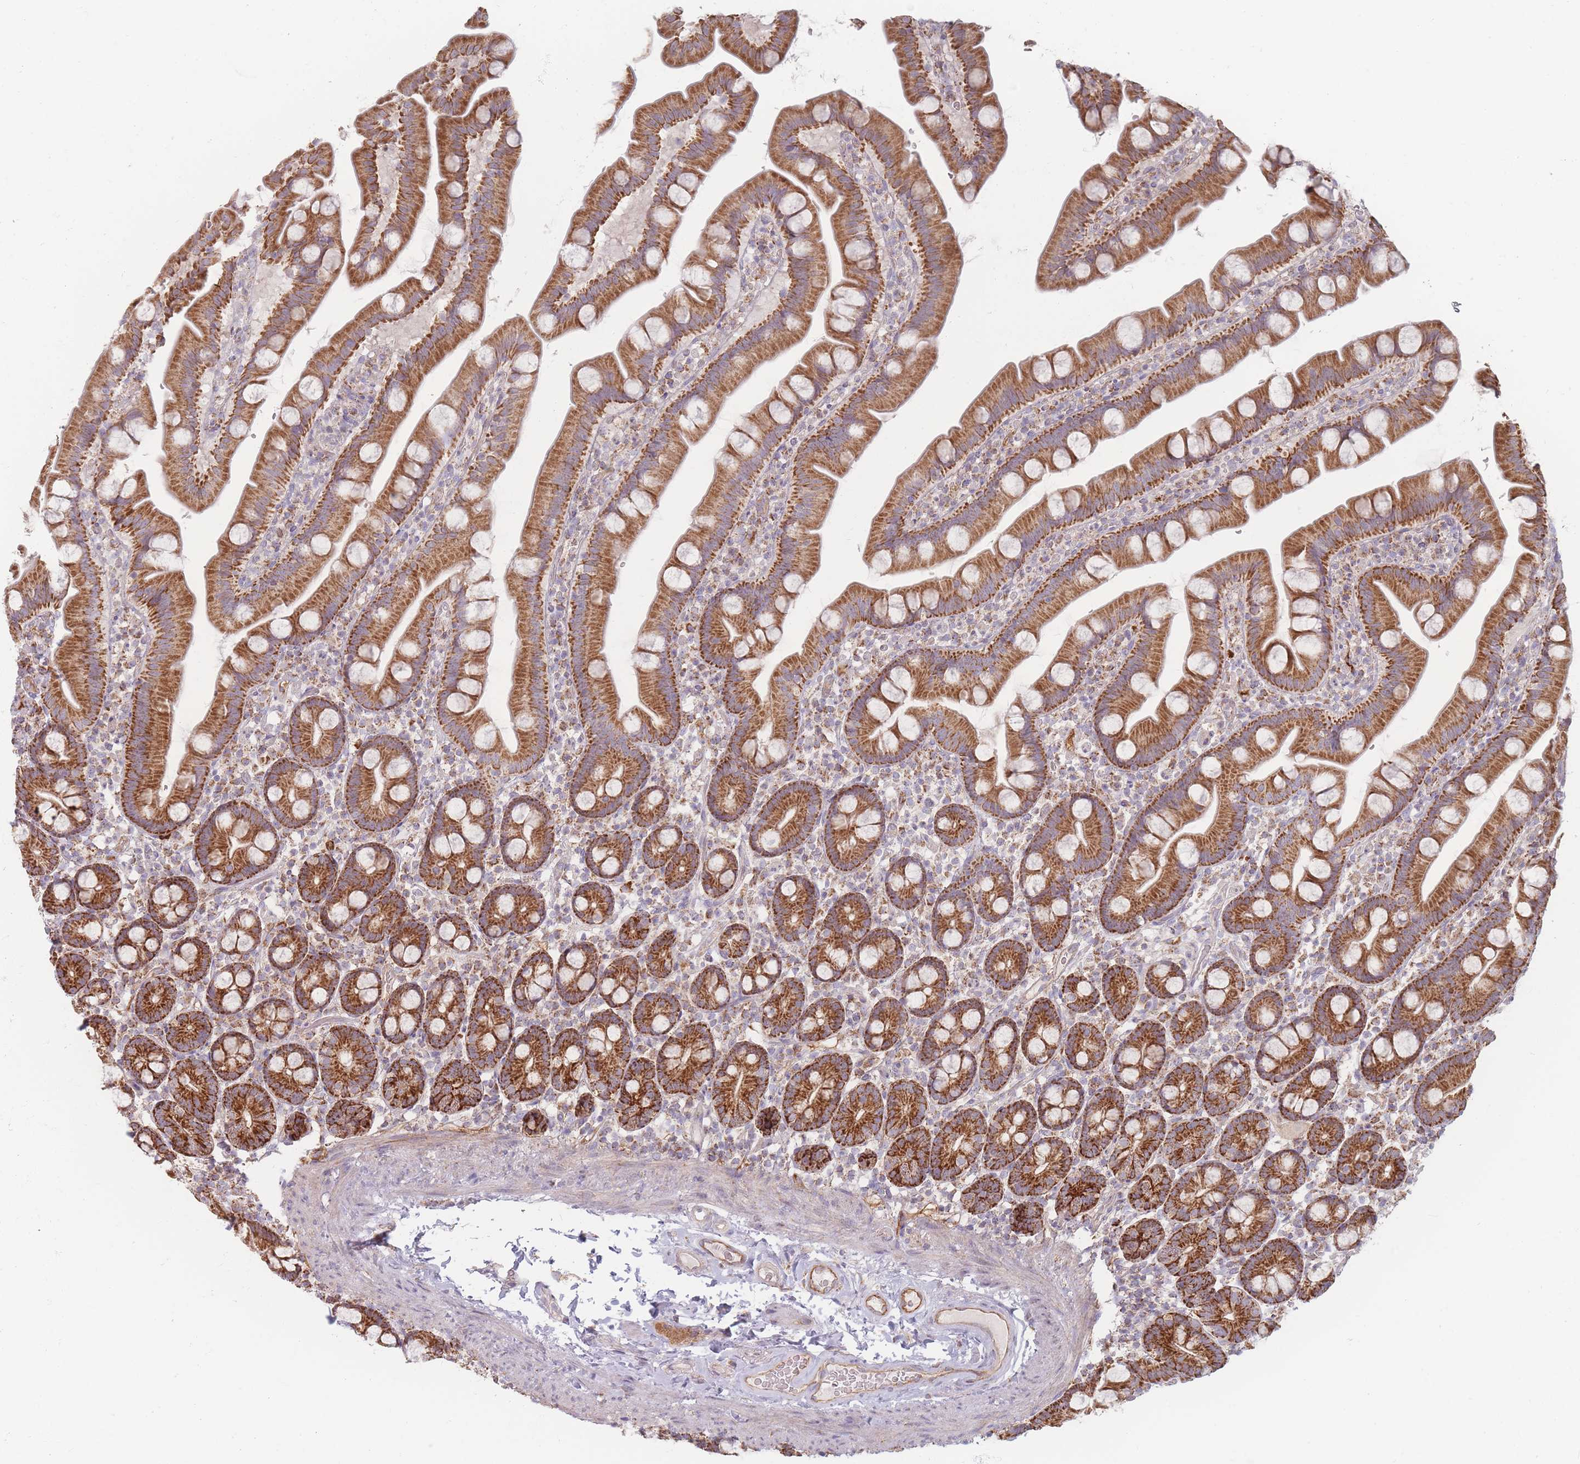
{"staining": {"intensity": "moderate", "quantity": ">75%", "location": "cytoplasmic/membranous"}, "tissue": "small intestine", "cell_type": "Glandular cells", "image_type": "normal", "snomed": [{"axis": "morphology", "description": "Normal tissue, NOS"}, {"axis": "topography", "description": "Small intestine"}], "caption": "Protein expression by IHC reveals moderate cytoplasmic/membranous expression in approximately >75% of glandular cells in unremarkable small intestine. The staining was performed using DAB, with brown indicating positive protein expression. Nuclei are stained blue with hematoxylin.", "gene": "ESRP2", "patient": {"sex": "female", "age": 68}}